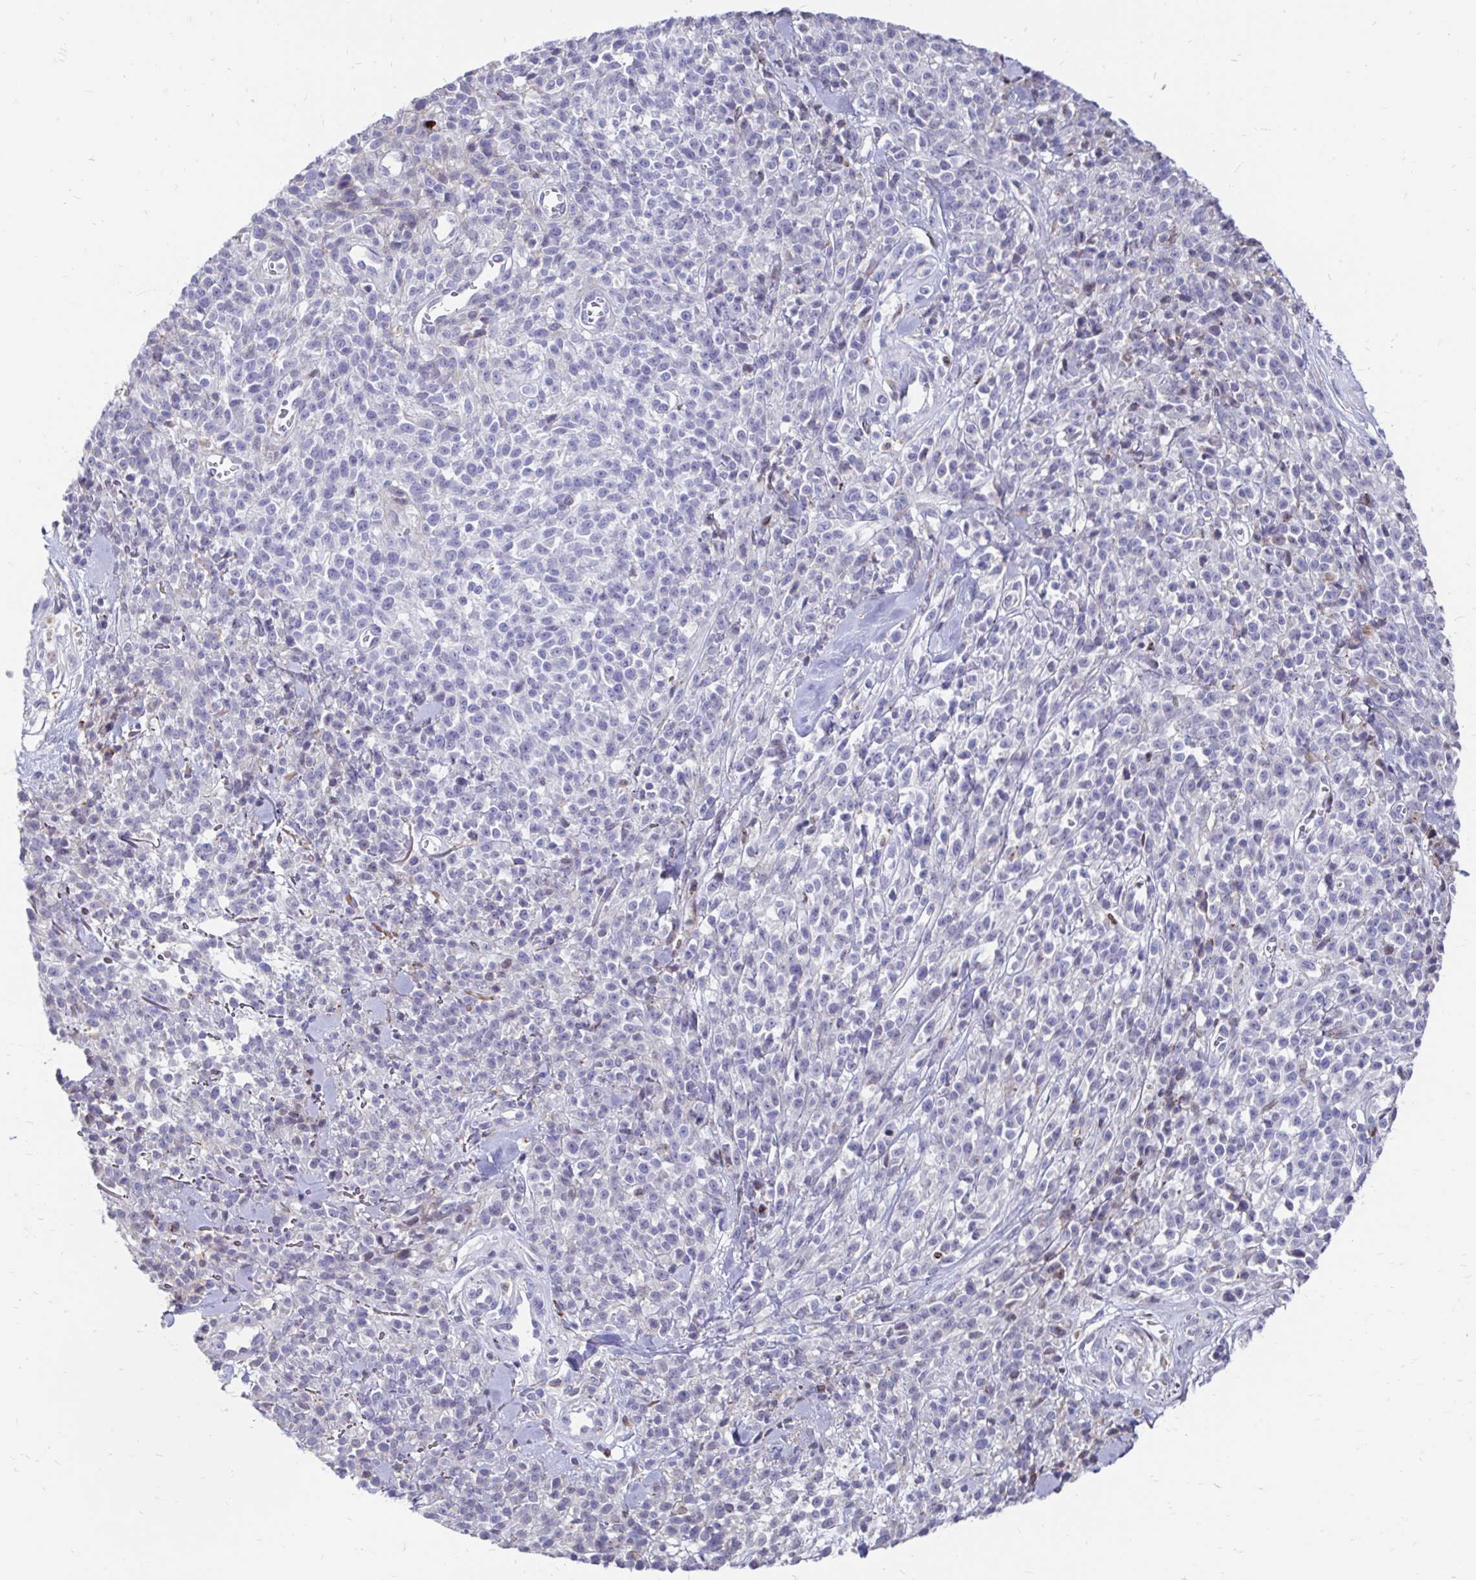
{"staining": {"intensity": "negative", "quantity": "none", "location": "none"}, "tissue": "melanoma", "cell_type": "Tumor cells", "image_type": "cancer", "snomed": [{"axis": "morphology", "description": "Malignant melanoma, NOS"}, {"axis": "topography", "description": "Skin"}, {"axis": "topography", "description": "Skin of trunk"}], "caption": "Immunohistochemistry photomicrograph of neoplastic tissue: malignant melanoma stained with DAB reveals no significant protein positivity in tumor cells.", "gene": "CDKL1", "patient": {"sex": "male", "age": 74}}